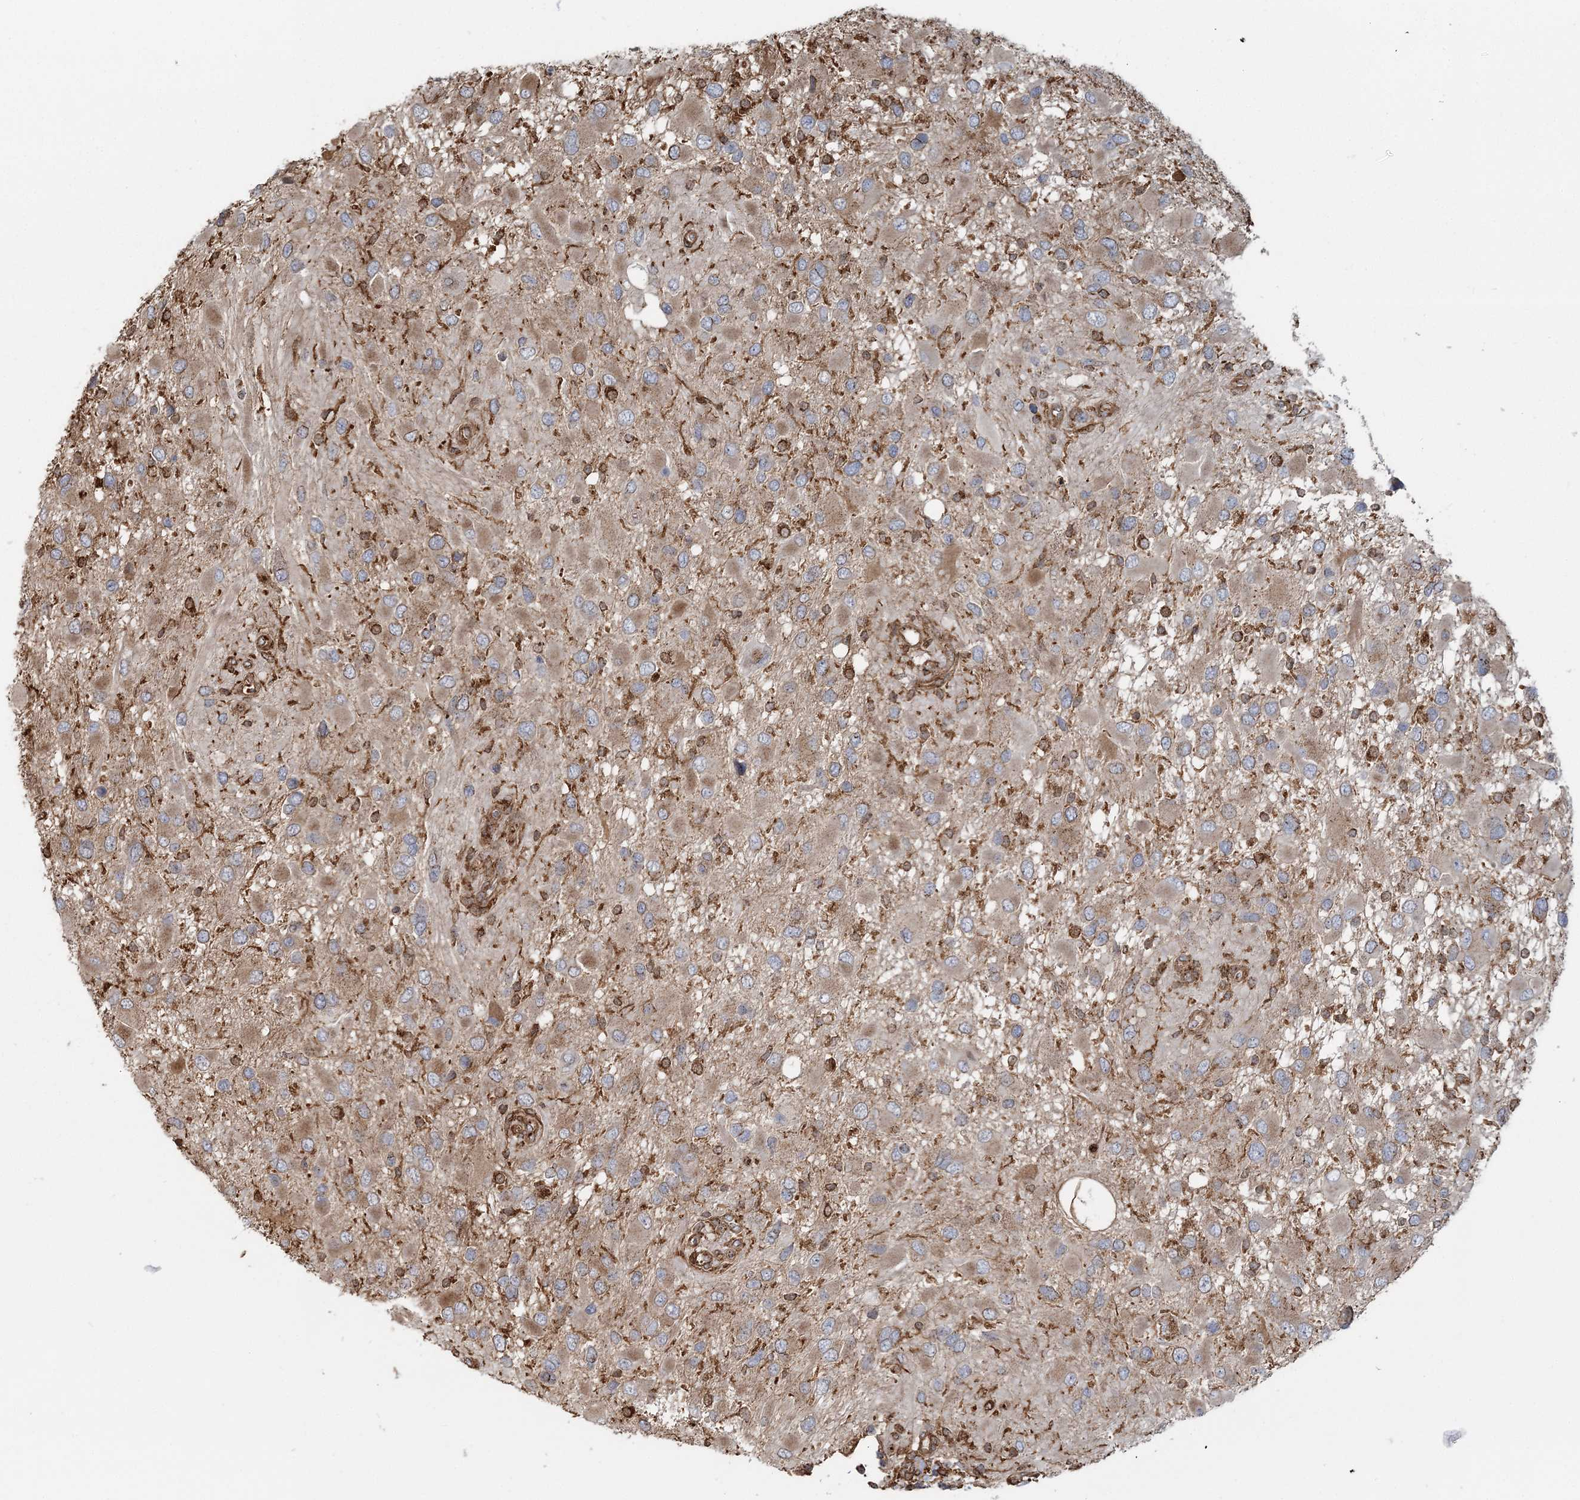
{"staining": {"intensity": "weak", "quantity": "<25%", "location": "cytoplasmic/membranous"}, "tissue": "glioma", "cell_type": "Tumor cells", "image_type": "cancer", "snomed": [{"axis": "morphology", "description": "Glioma, malignant, High grade"}, {"axis": "topography", "description": "Brain"}], "caption": "This is a micrograph of immunohistochemistry (IHC) staining of glioma, which shows no positivity in tumor cells. The staining was performed using DAB to visualize the protein expression in brown, while the nuclei were stained in blue with hematoxylin (Magnification: 20x).", "gene": "TRAF3IP2", "patient": {"sex": "male", "age": 53}}